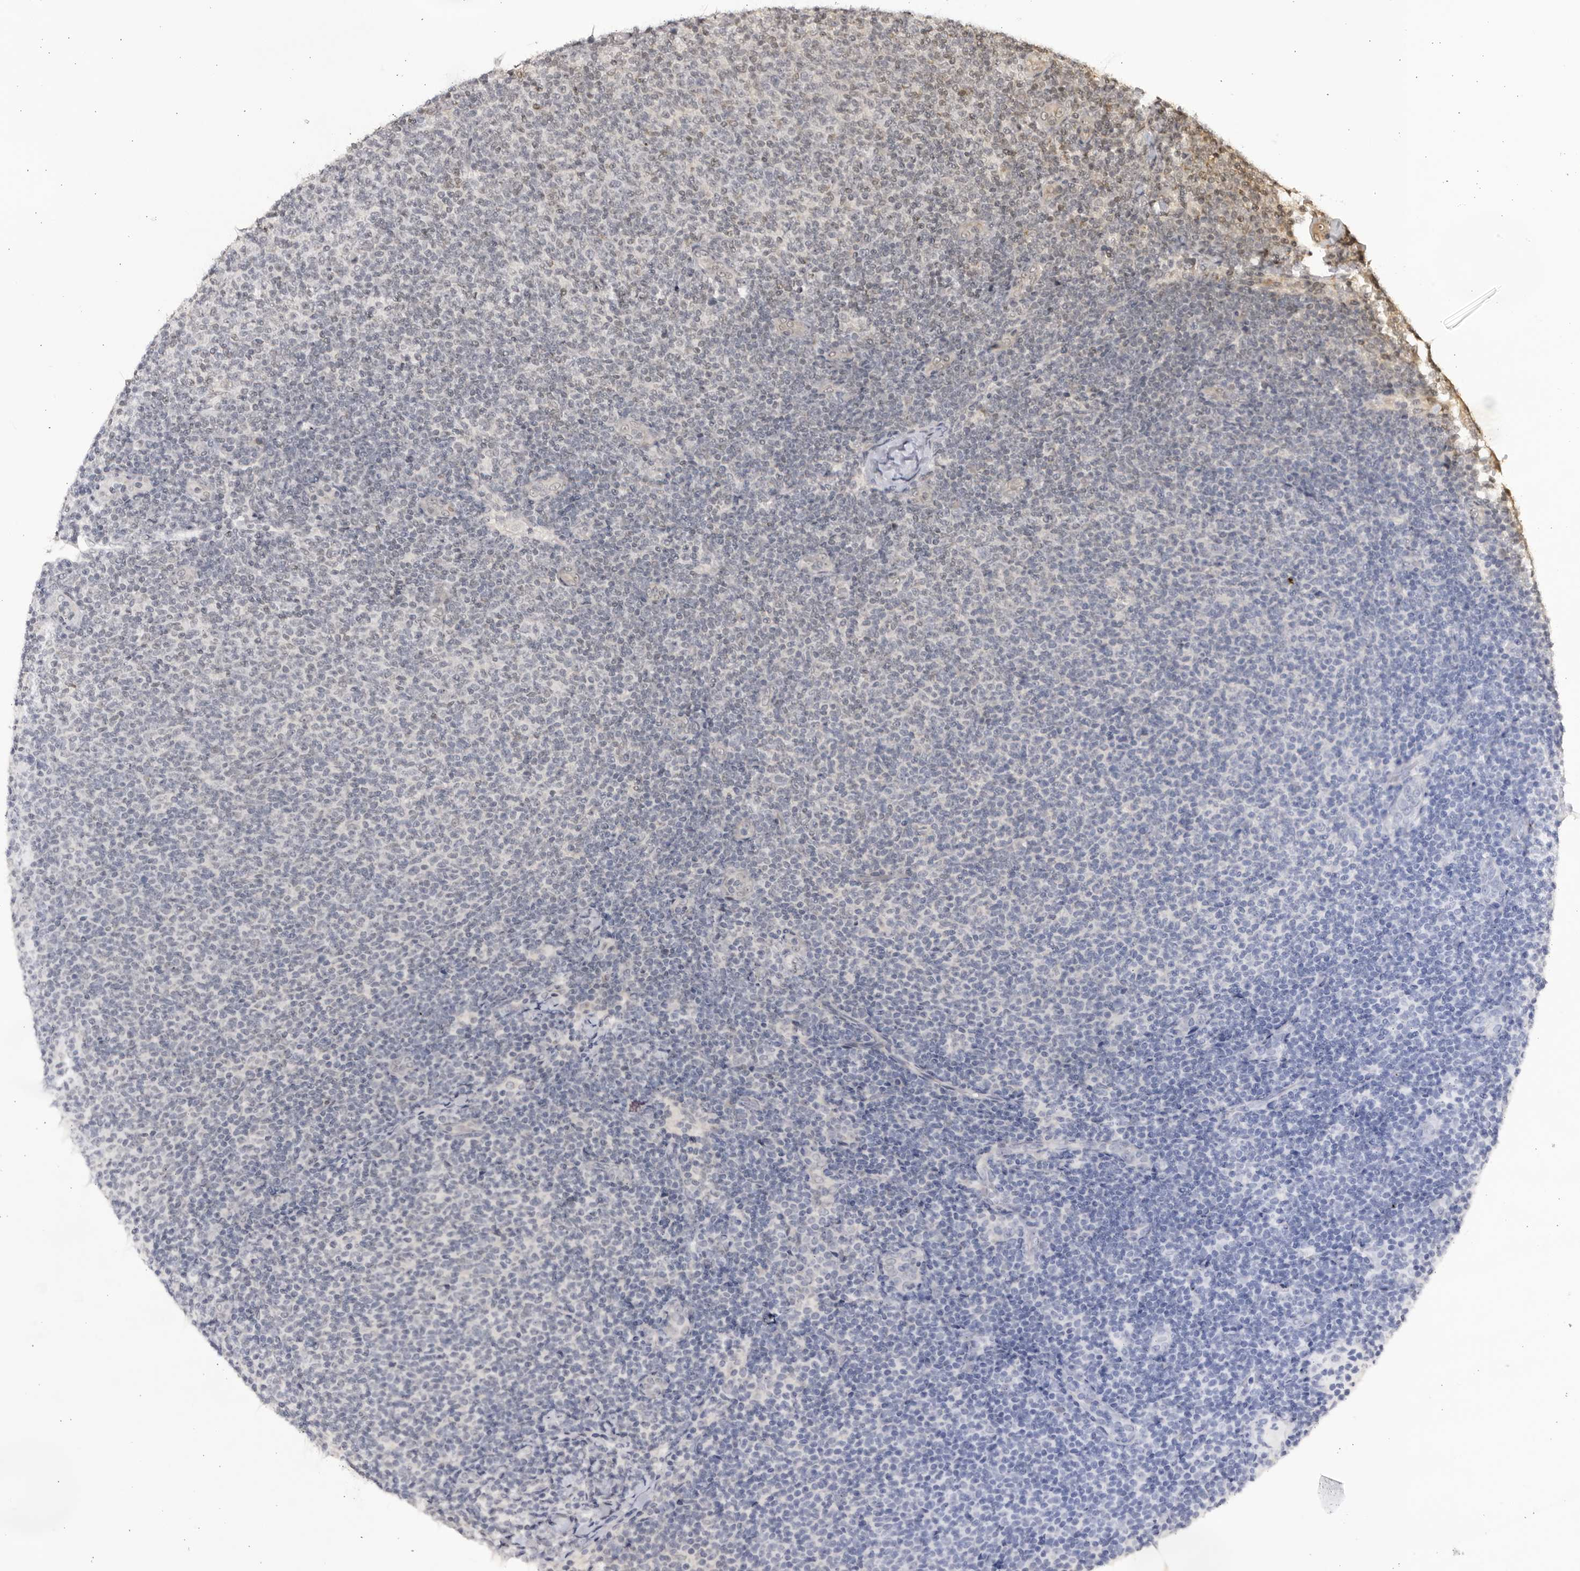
{"staining": {"intensity": "negative", "quantity": "none", "location": "none"}, "tissue": "lymphoma", "cell_type": "Tumor cells", "image_type": "cancer", "snomed": [{"axis": "morphology", "description": "Malignant lymphoma, non-Hodgkin's type, Low grade"}, {"axis": "topography", "description": "Lymph node"}], "caption": "High magnification brightfield microscopy of malignant lymphoma, non-Hodgkin's type (low-grade) stained with DAB (brown) and counterstained with hematoxylin (blue): tumor cells show no significant expression. (DAB immunohistochemistry, high magnification).", "gene": "RASGEF1C", "patient": {"sex": "male", "age": 66}}